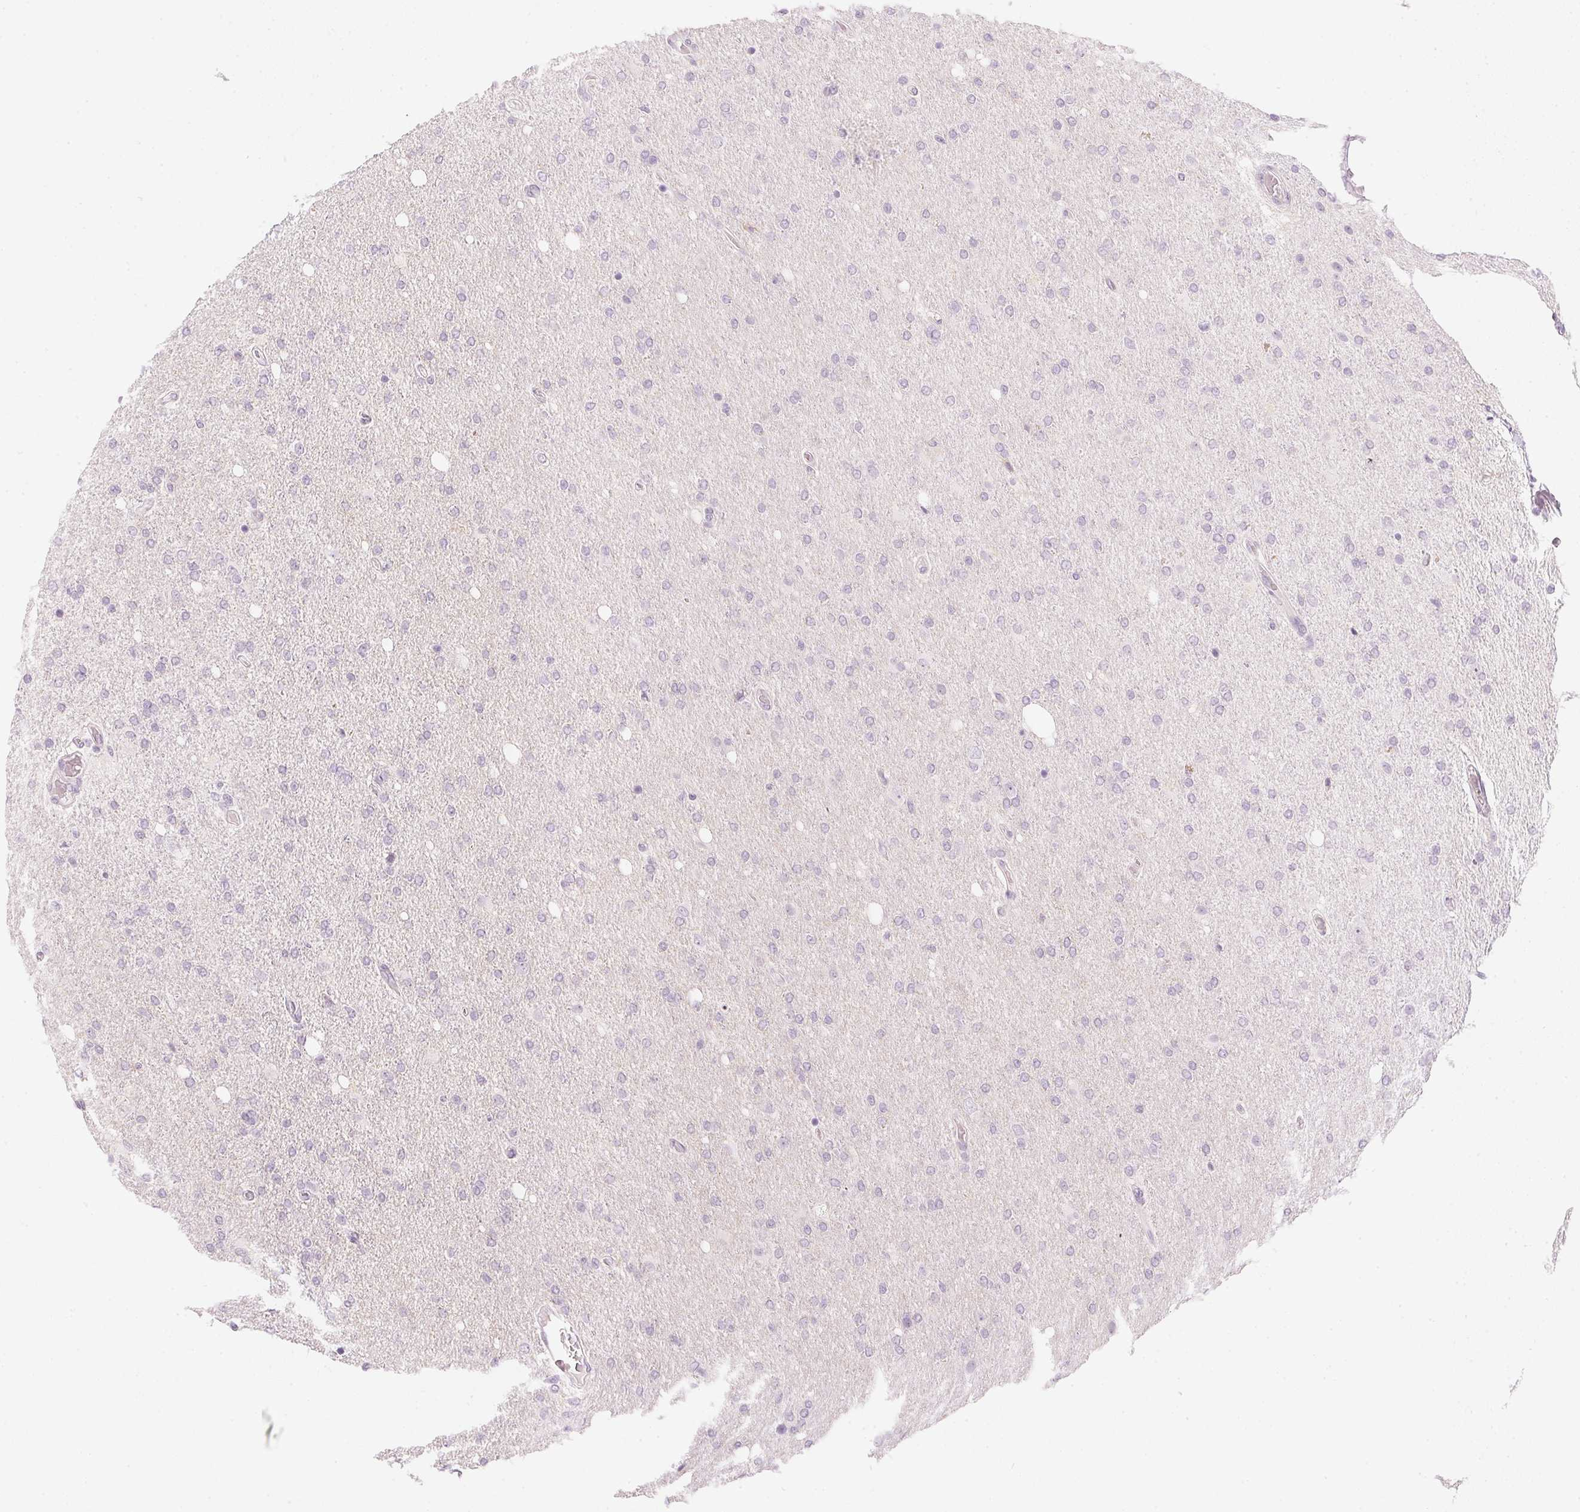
{"staining": {"intensity": "negative", "quantity": "none", "location": "none"}, "tissue": "glioma", "cell_type": "Tumor cells", "image_type": "cancer", "snomed": [{"axis": "morphology", "description": "Glioma, malignant, High grade"}, {"axis": "topography", "description": "Cerebral cortex"}], "caption": "A high-resolution micrograph shows IHC staining of malignant glioma (high-grade), which displays no significant staining in tumor cells.", "gene": "CHST4", "patient": {"sex": "male", "age": 70}}